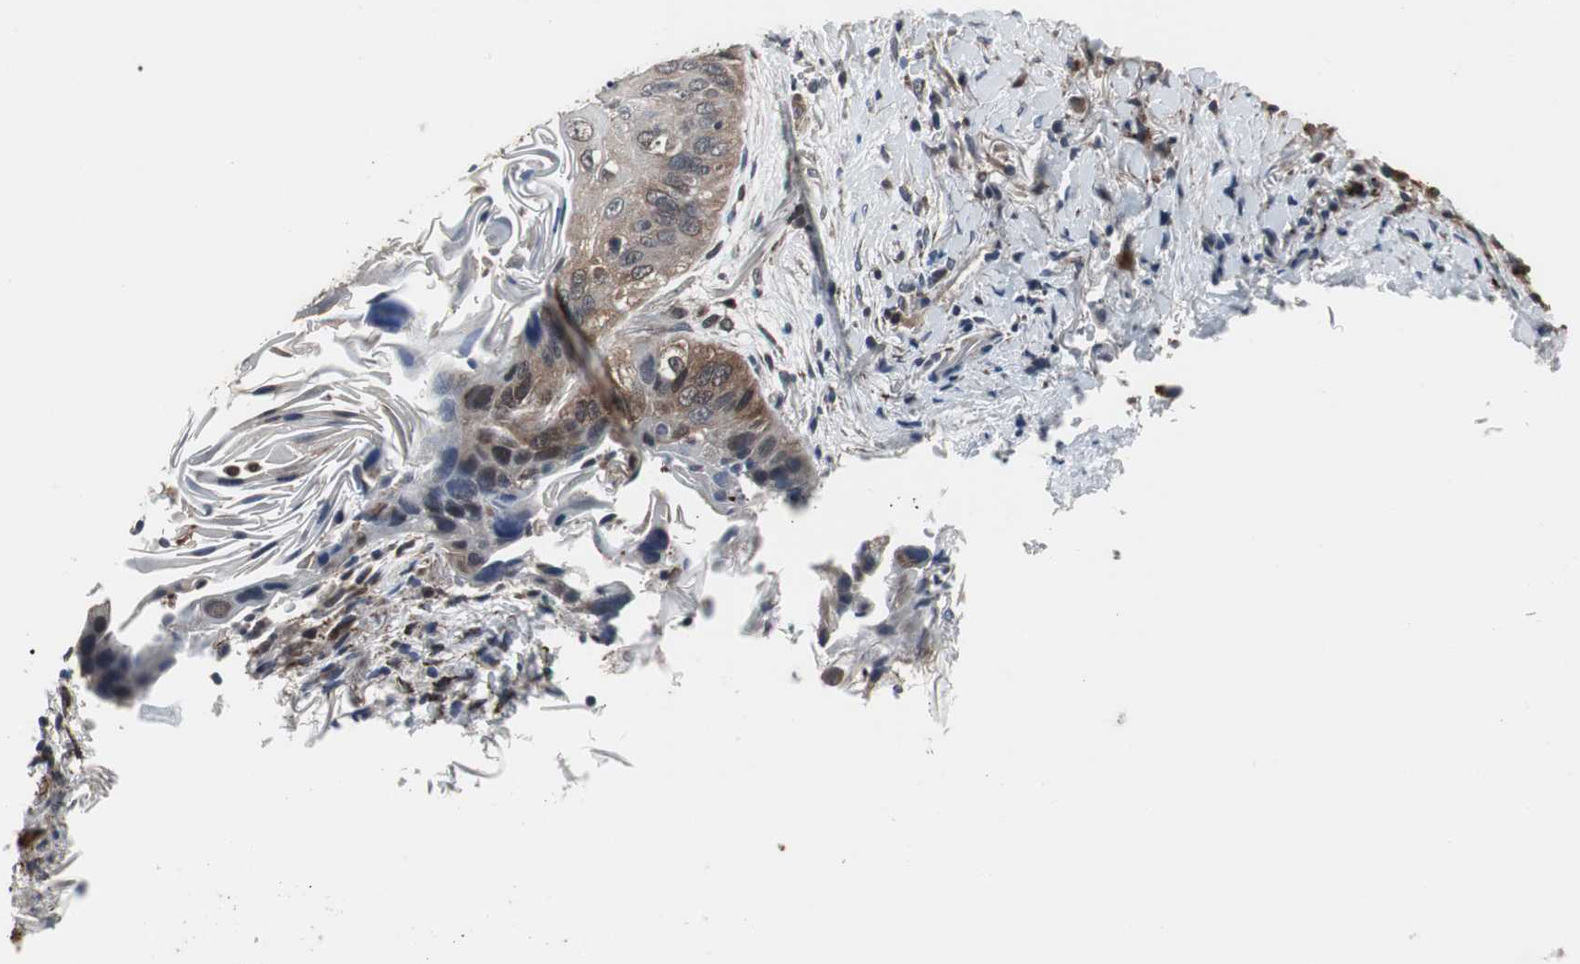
{"staining": {"intensity": "weak", "quantity": "<25%", "location": "cytoplasmic/membranous"}, "tissue": "lung cancer", "cell_type": "Tumor cells", "image_type": "cancer", "snomed": [{"axis": "morphology", "description": "Squamous cell carcinoma, NOS"}, {"axis": "topography", "description": "Lung"}], "caption": "DAB (3,3'-diaminobenzidine) immunohistochemical staining of human squamous cell carcinoma (lung) reveals no significant staining in tumor cells.", "gene": "ZSCAN22", "patient": {"sex": "female", "age": 67}}